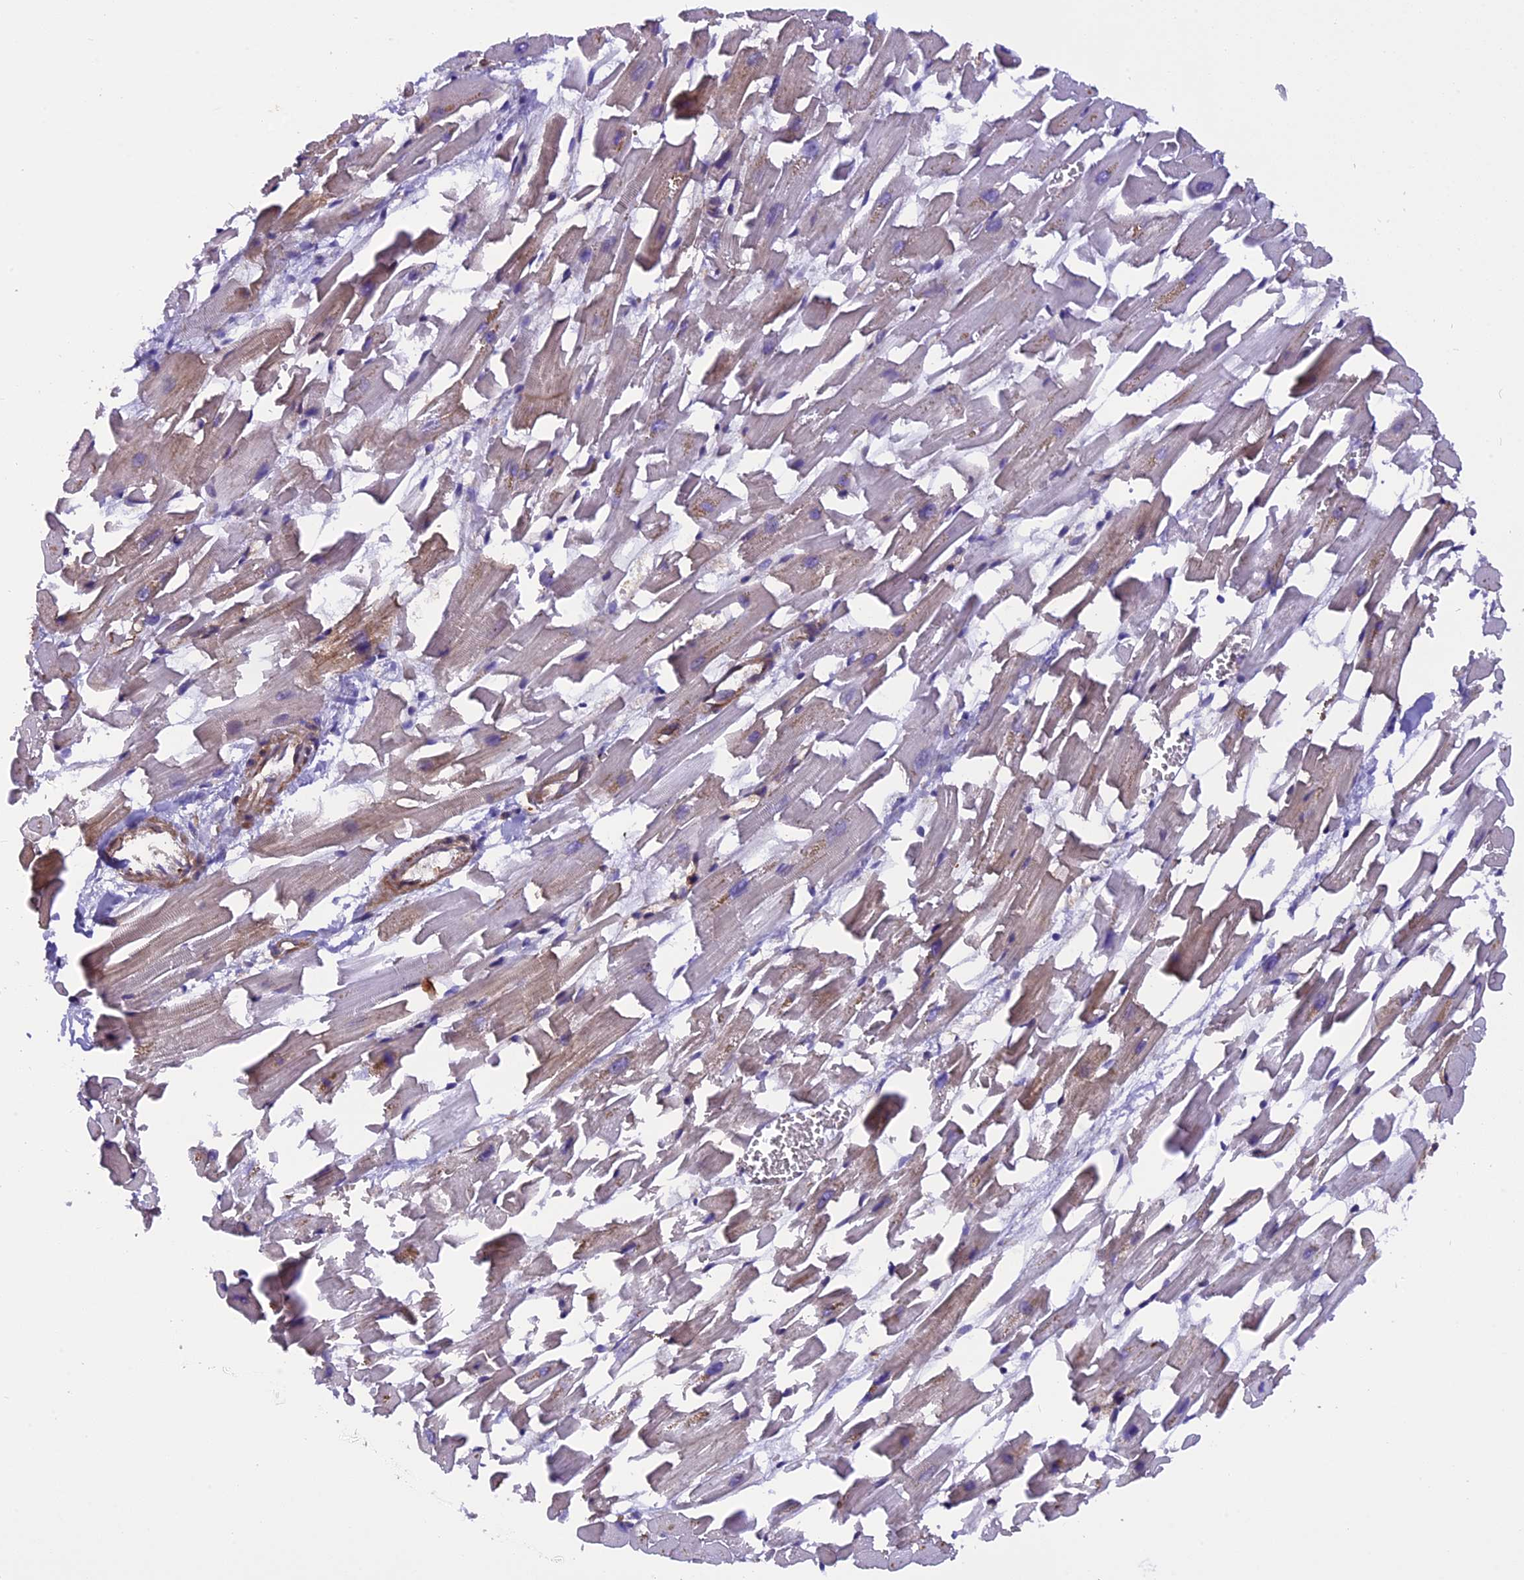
{"staining": {"intensity": "weak", "quantity": "25%-75%", "location": "cytoplasmic/membranous"}, "tissue": "heart muscle", "cell_type": "Cardiomyocytes", "image_type": "normal", "snomed": [{"axis": "morphology", "description": "Normal tissue, NOS"}, {"axis": "topography", "description": "Heart"}], "caption": "High-magnification brightfield microscopy of benign heart muscle stained with DAB (brown) and counterstained with hematoxylin (blue). cardiomyocytes exhibit weak cytoplasmic/membranous staining is identified in about25%-75% of cells.", "gene": "EHBP1L1", "patient": {"sex": "female", "age": 64}}